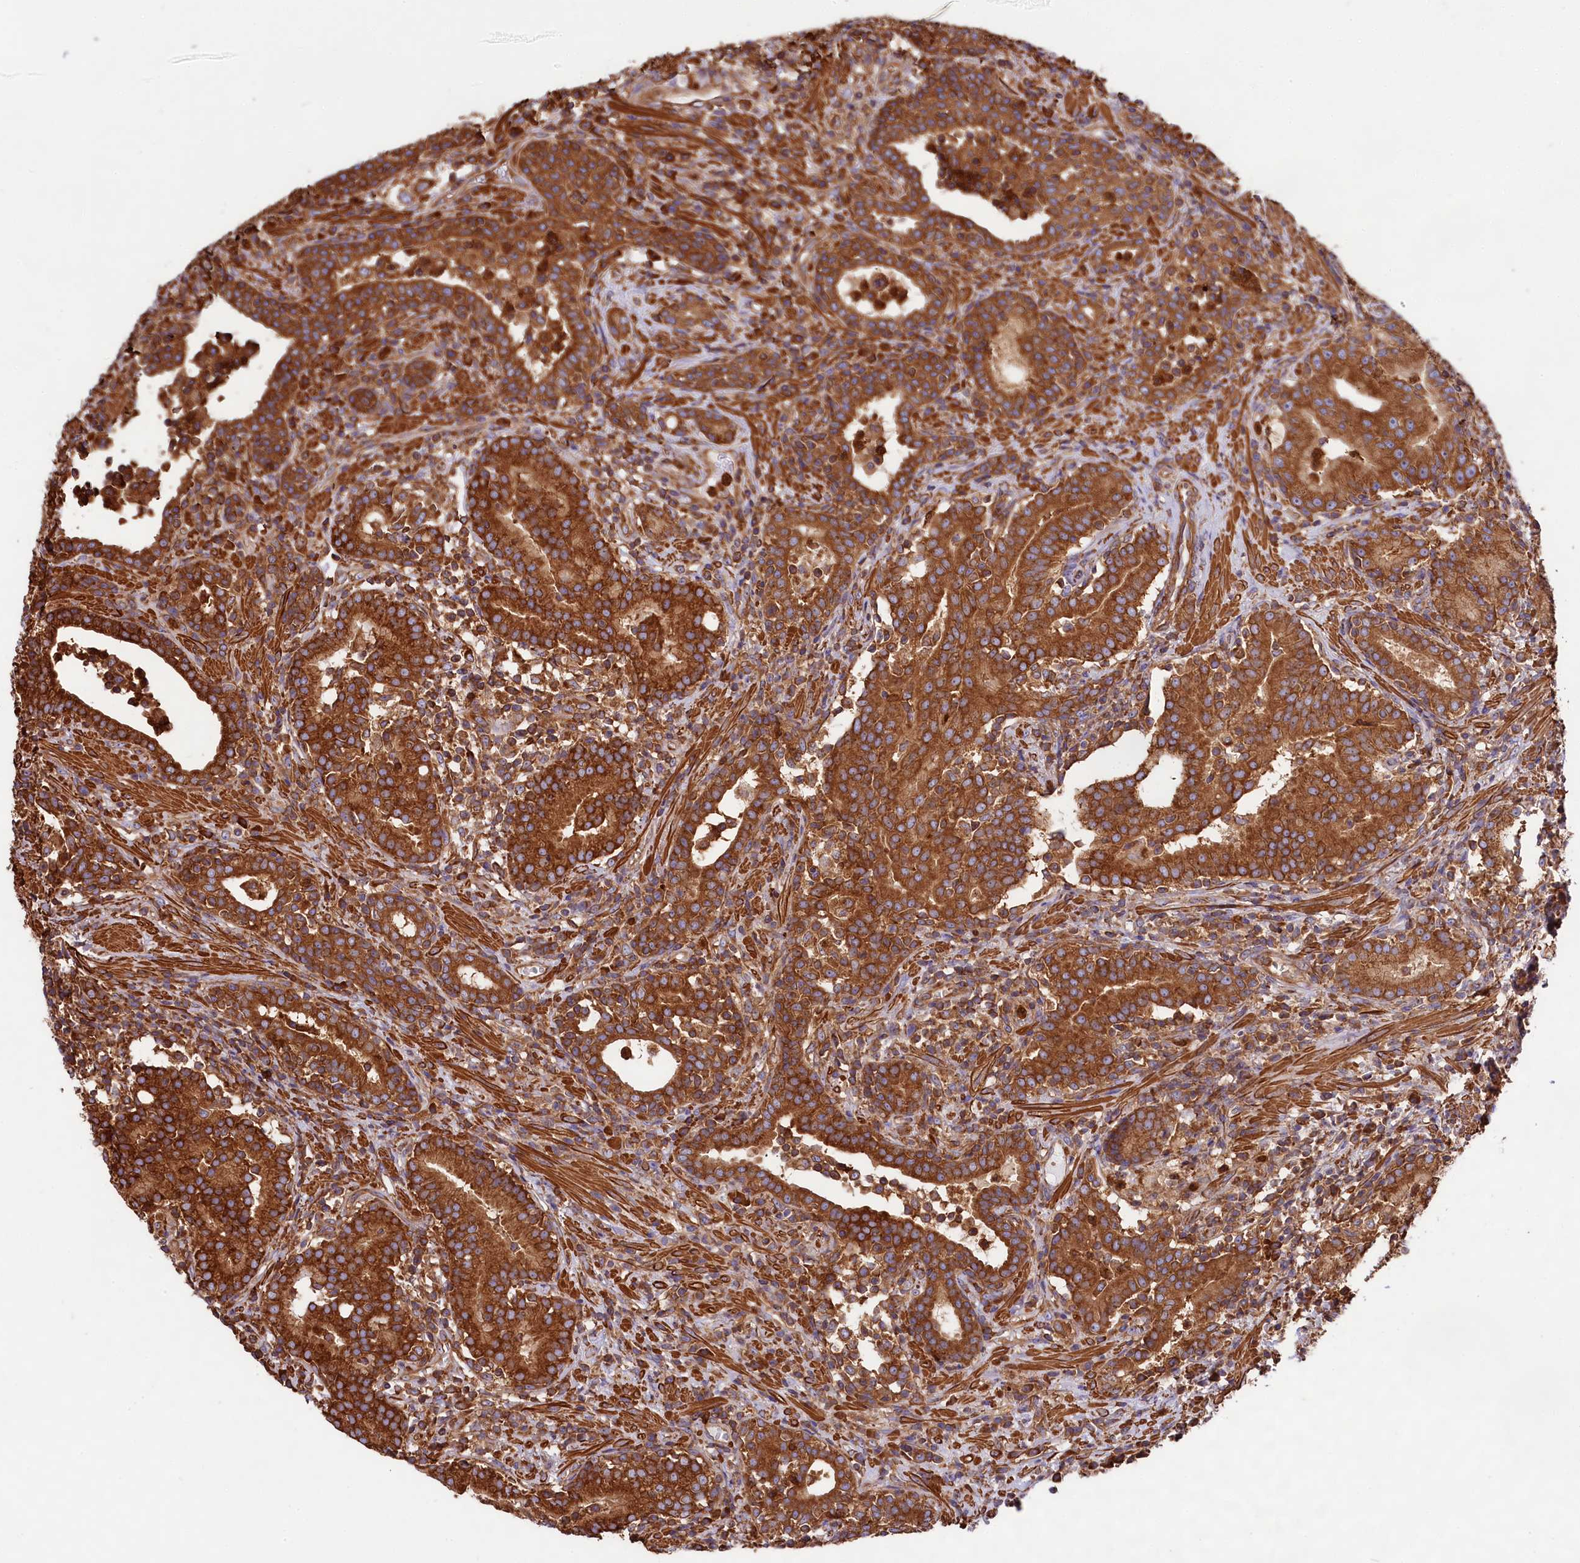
{"staining": {"intensity": "strong", "quantity": ">75%", "location": "cytoplasmic/membranous"}, "tissue": "prostate cancer", "cell_type": "Tumor cells", "image_type": "cancer", "snomed": [{"axis": "morphology", "description": "Adenocarcinoma, High grade"}, {"axis": "topography", "description": "Prostate"}], "caption": "Human high-grade adenocarcinoma (prostate) stained with a protein marker reveals strong staining in tumor cells.", "gene": "GYS1", "patient": {"sex": "male", "age": 67}}